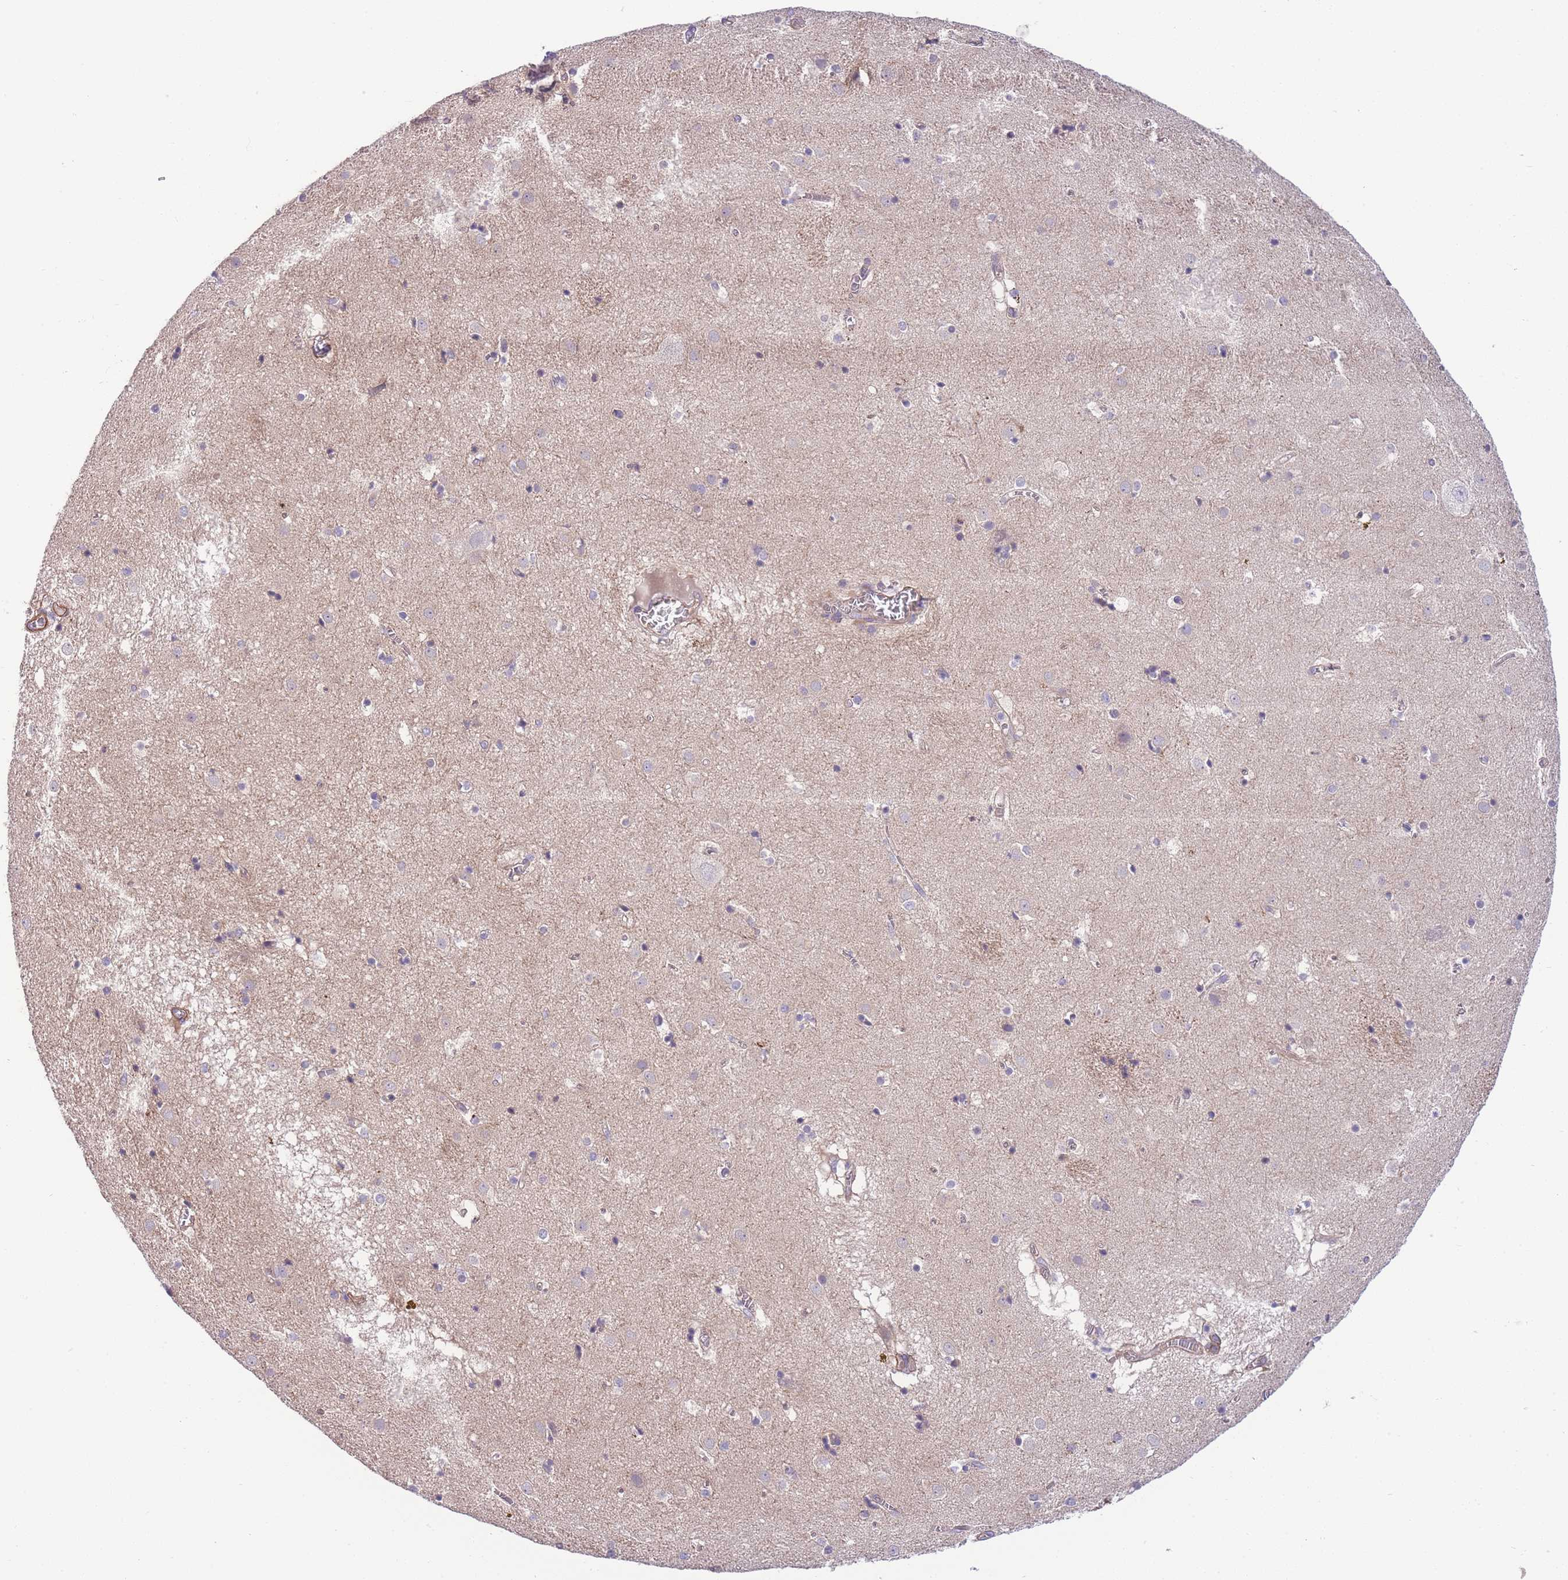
{"staining": {"intensity": "negative", "quantity": "none", "location": "none"}, "tissue": "caudate", "cell_type": "Glial cells", "image_type": "normal", "snomed": [{"axis": "morphology", "description": "Normal tissue, NOS"}, {"axis": "topography", "description": "Lateral ventricle wall"}], "caption": "High magnification brightfield microscopy of benign caudate stained with DAB (brown) and counterstained with hematoxylin (blue): glial cells show no significant positivity.", "gene": "FAM124A", "patient": {"sex": "male", "age": 70}}